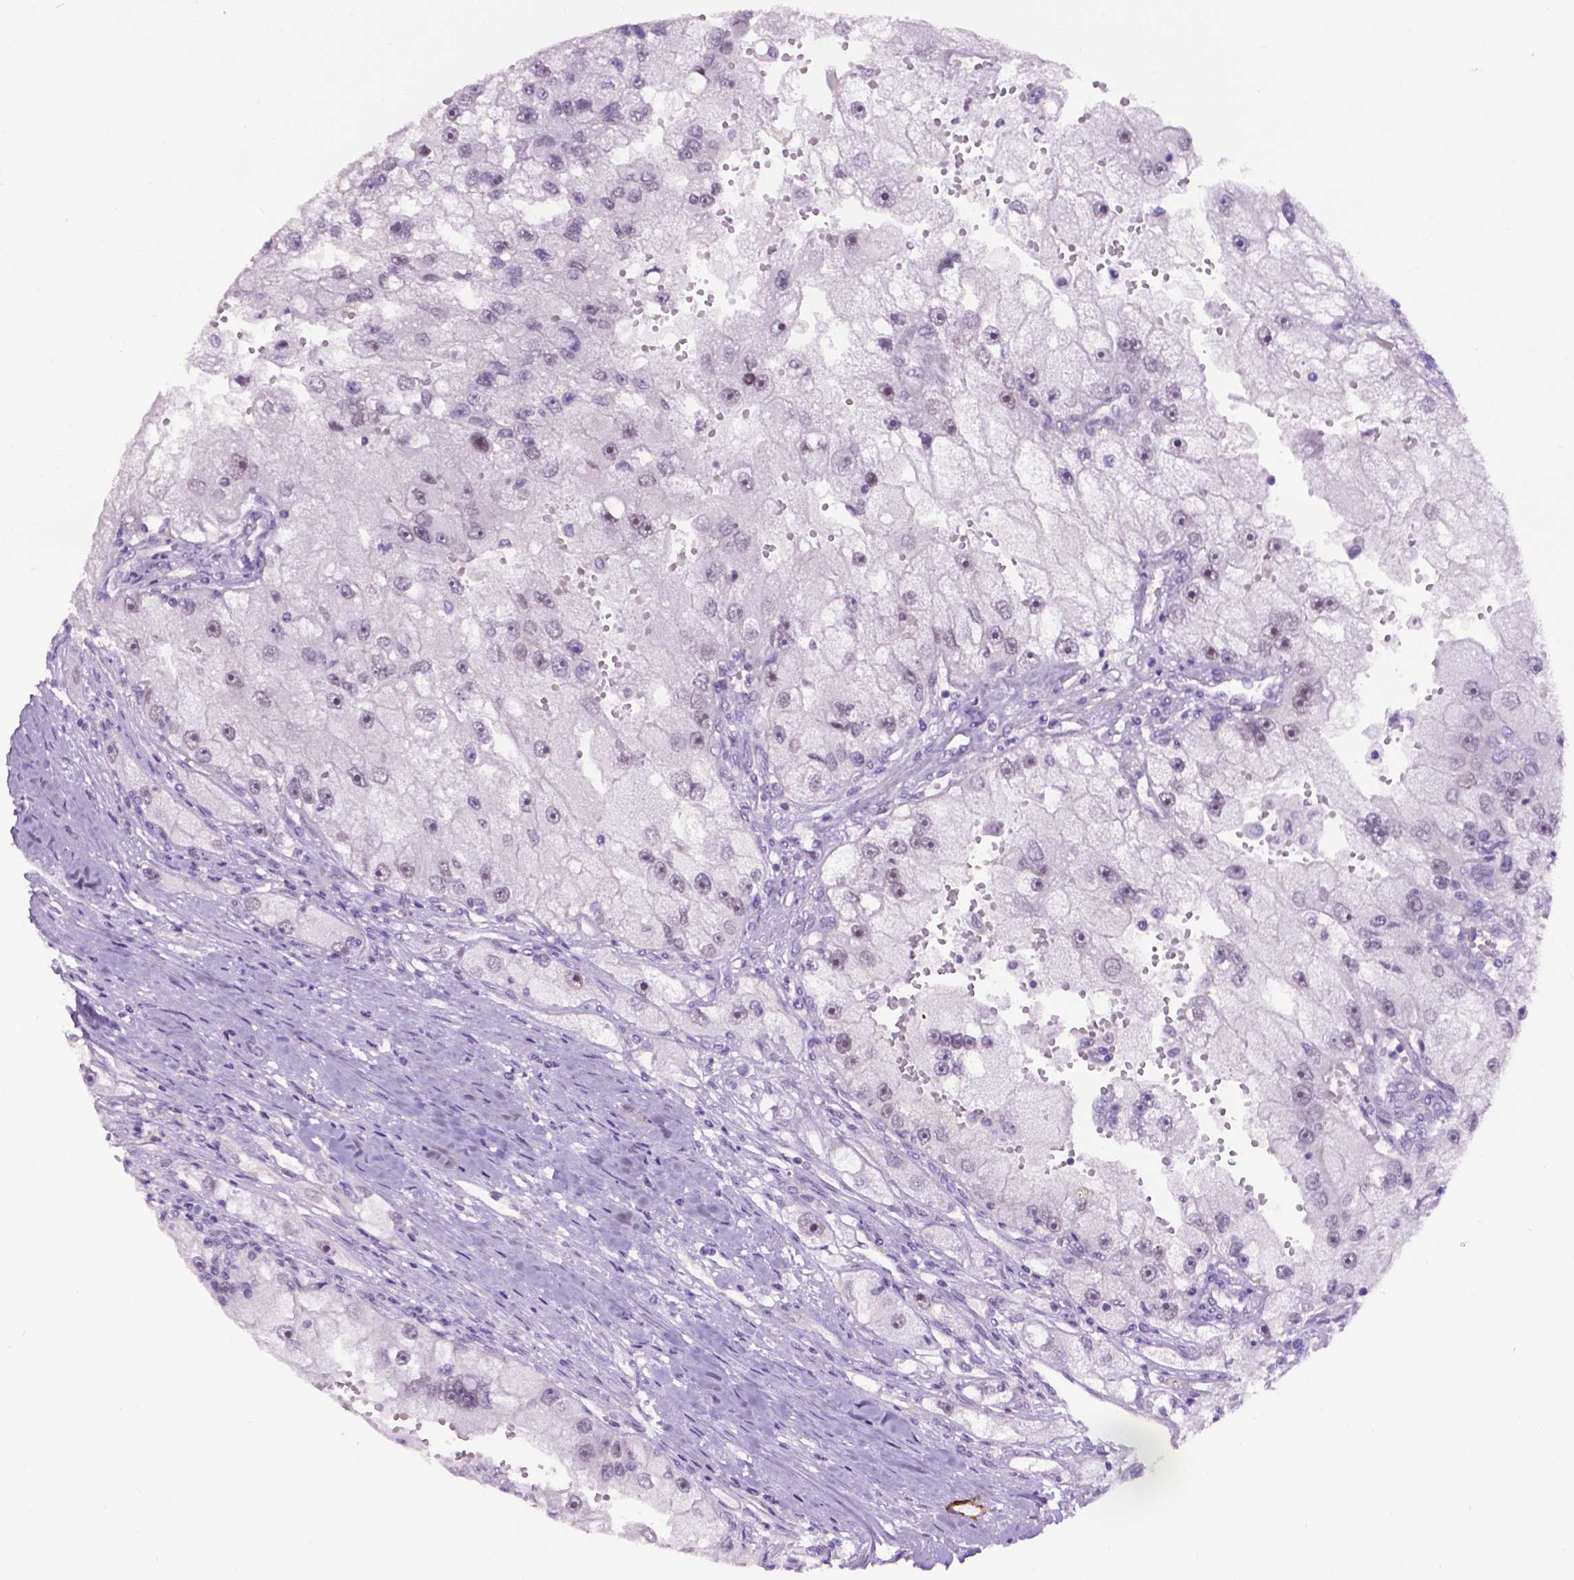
{"staining": {"intensity": "negative", "quantity": "none", "location": "none"}, "tissue": "renal cancer", "cell_type": "Tumor cells", "image_type": "cancer", "snomed": [{"axis": "morphology", "description": "Adenocarcinoma, NOS"}, {"axis": "topography", "description": "Kidney"}], "caption": "Immunohistochemistry image of human adenocarcinoma (renal) stained for a protein (brown), which displays no positivity in tumor cells.", "gene": "TACSTD2", "patient": {"sex": "male", "age": 63}}